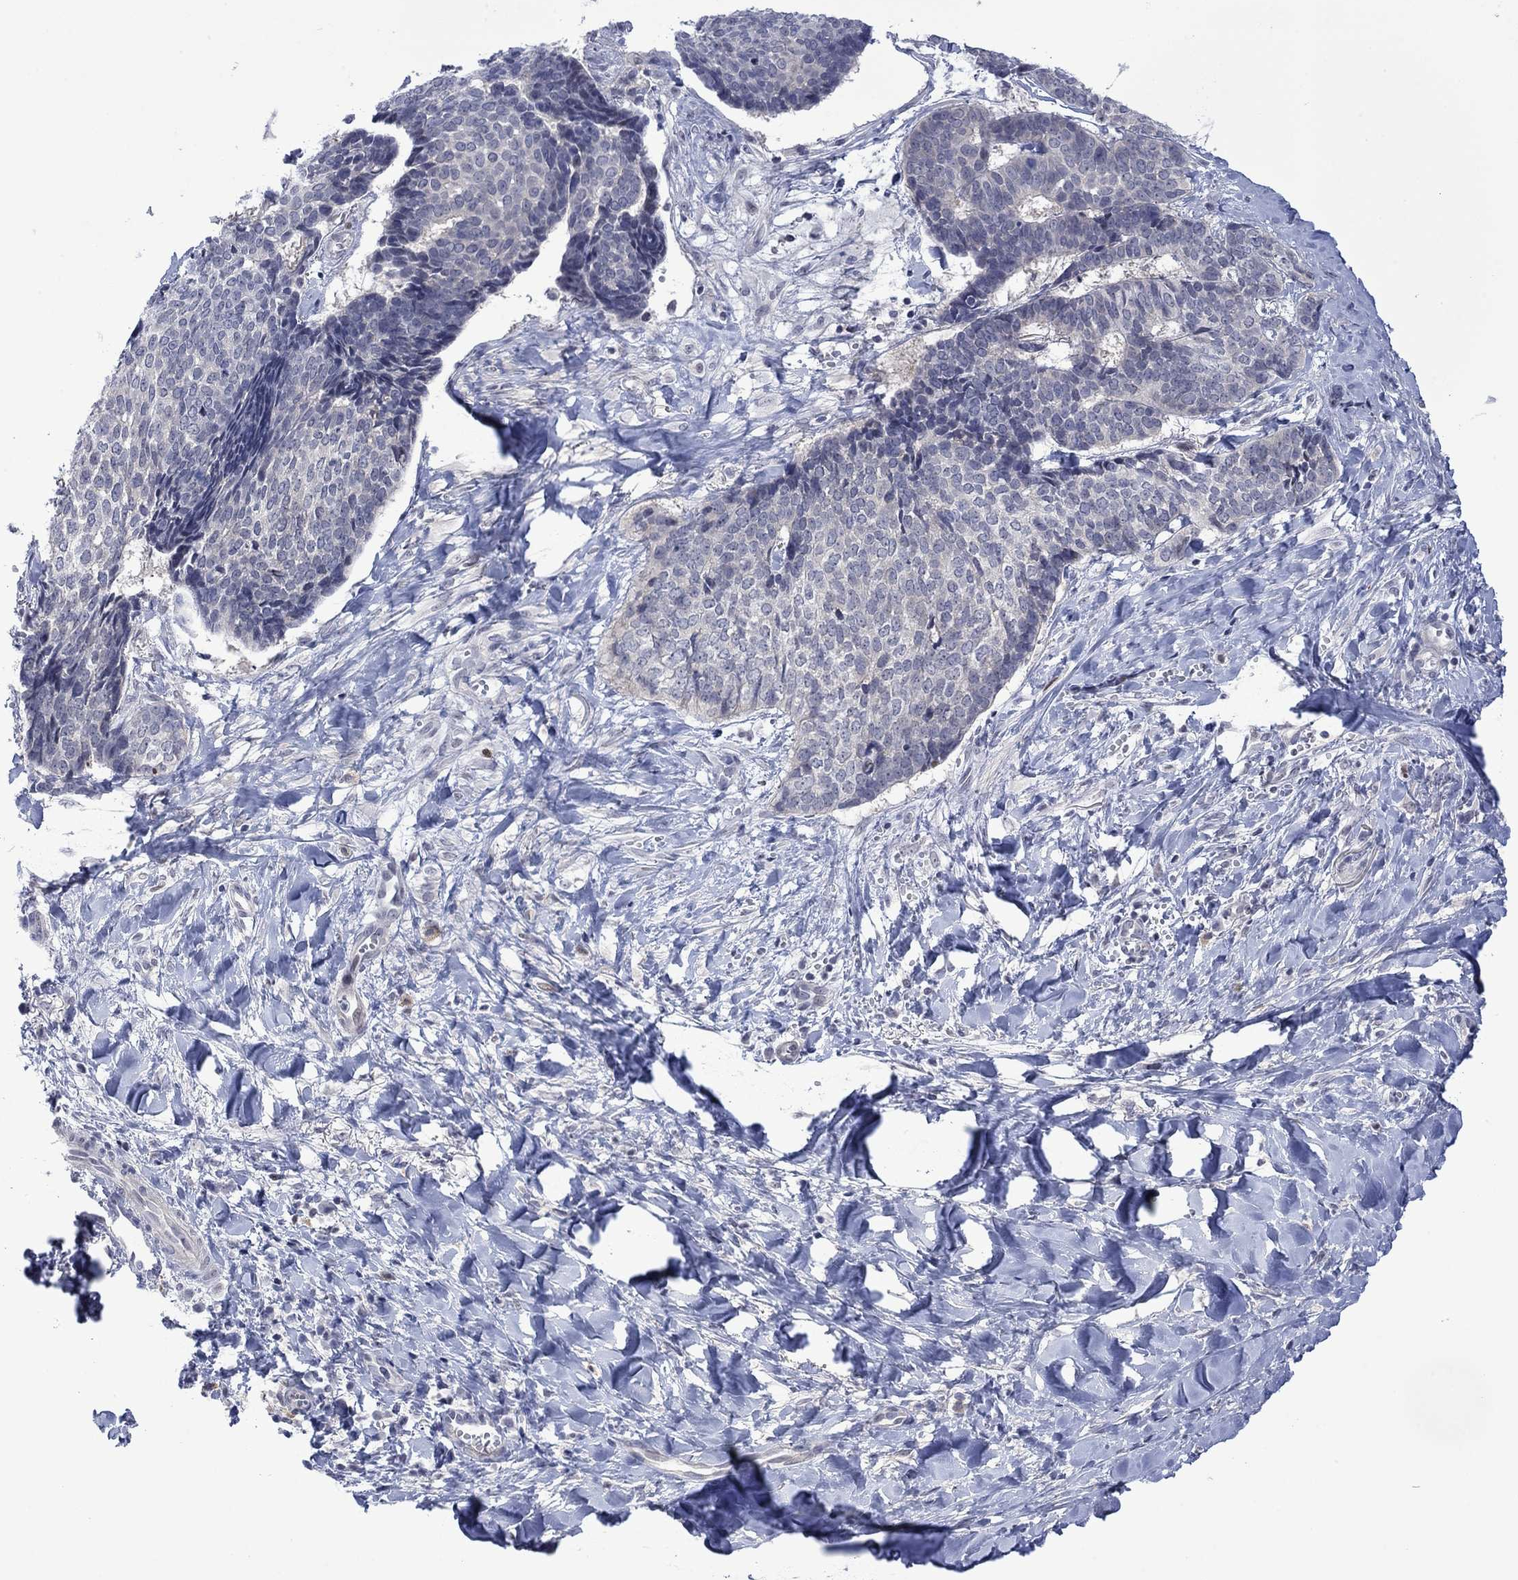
{"staining": {"intensity": "negative", "quantity": "none", "location": "none"}, "tissue": "skin cancer", "cell_type": "Tumor cells", "image_type": "cancer", "snomed": [{"axis": "morphology", "description": "Basal cell carcinoma"}, {"axis": "topography", "description": "Skin"}], "caption": "Skin cancer (basal cell carcinoma) was stained to show a protein in brown. There is no significant staining in tumor cells.", "gene": "AGL", "patient": {"sex": "male", "age": 86}}